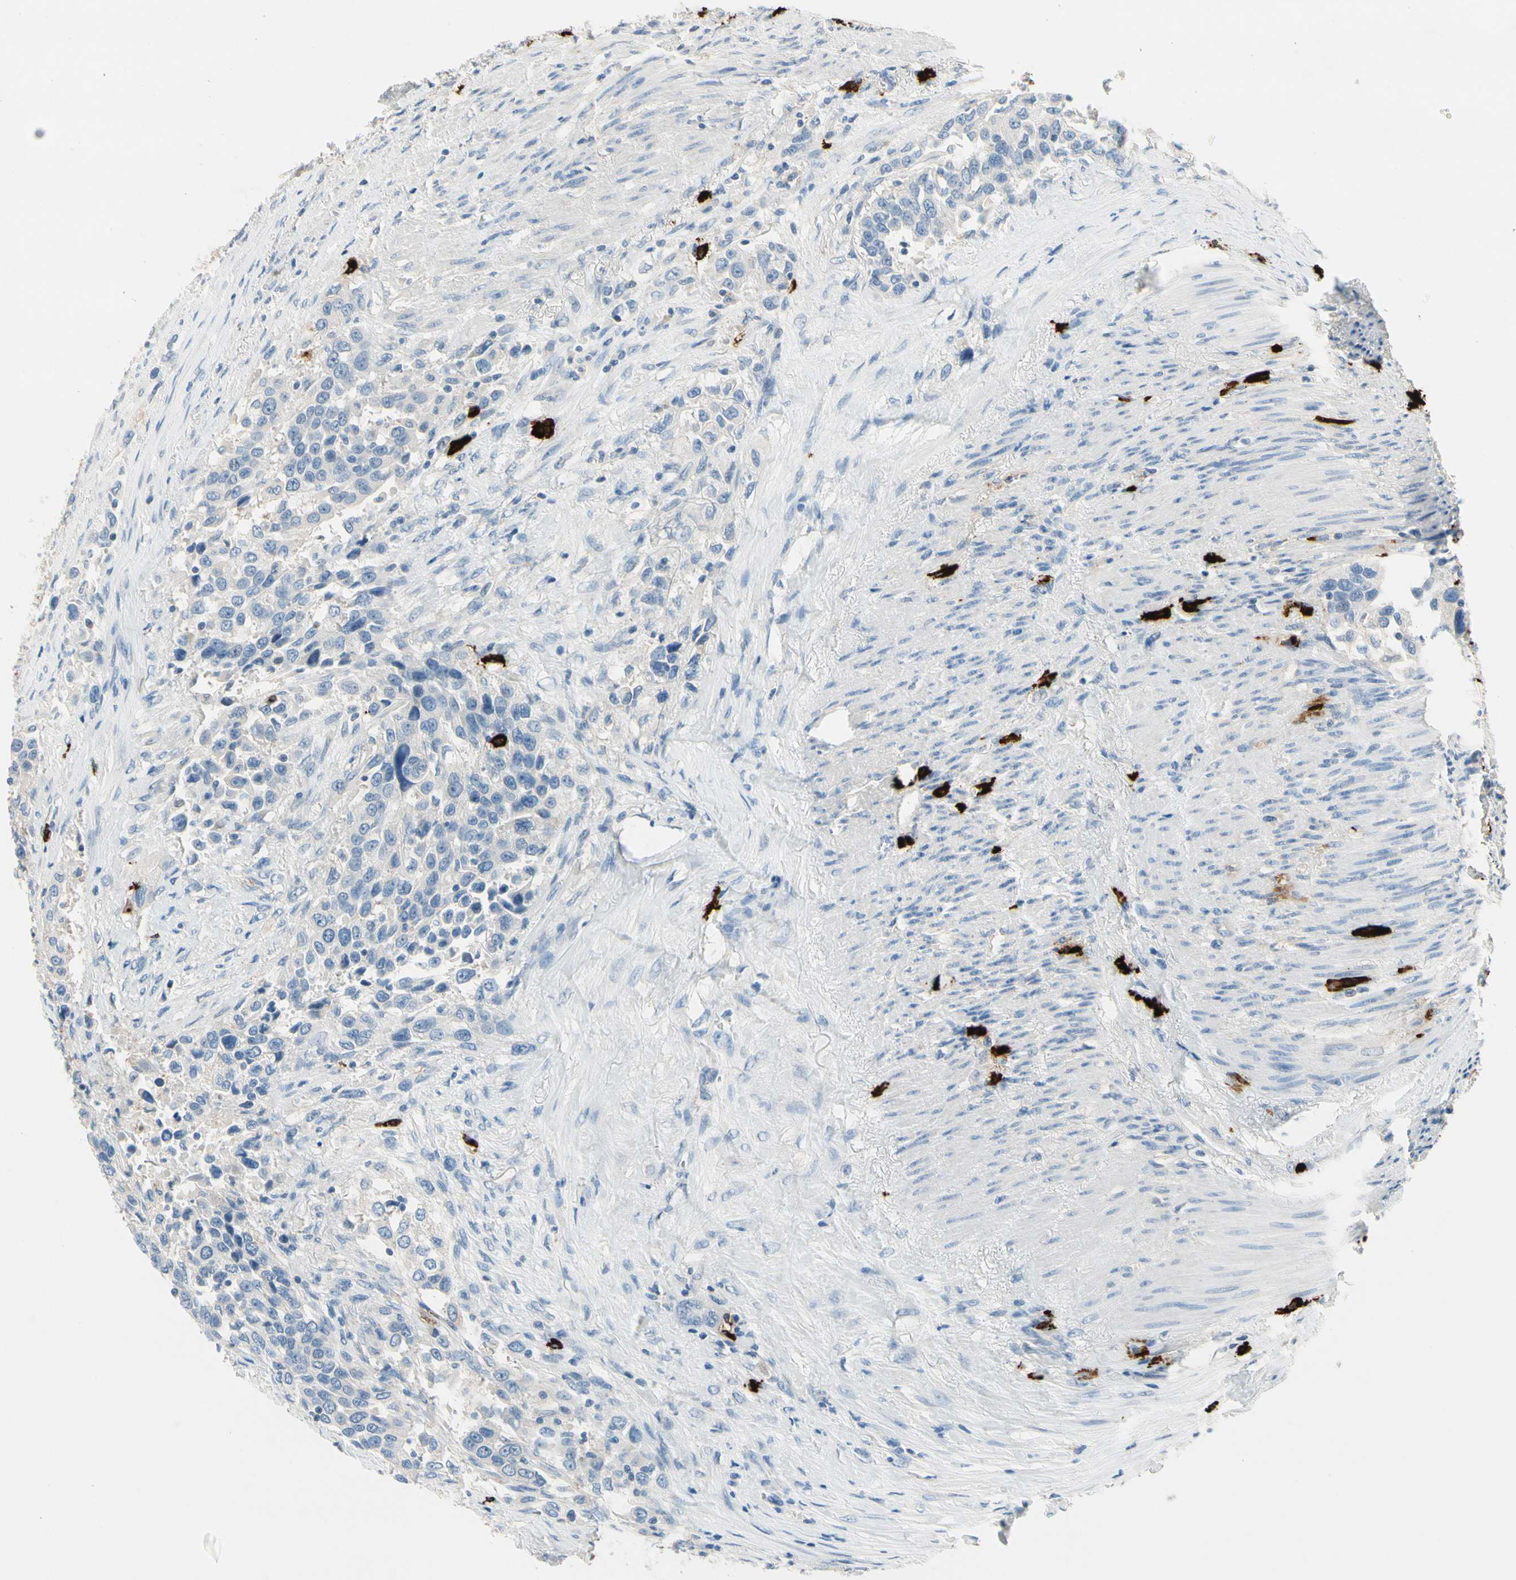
{"staining": {"intensity": "negative", "quantity": "none", "location": "none"}, "tissue": "urothelial cancer", "cell_type": "Tumor cells", "image_type": "cancer", "snomed": [{"axis": "morphology", "description": "Urothelial carcinoma, High grade"}, {"axis": "topography", "description": "Urinary bladder"}], "caption": "This is an immunohistochemistry (IHC) histopathology image of urothelial cancer. There is no staining in tumor cells.", "gene": "CPA3", "patient": {"sex": "female", "age": 80}}